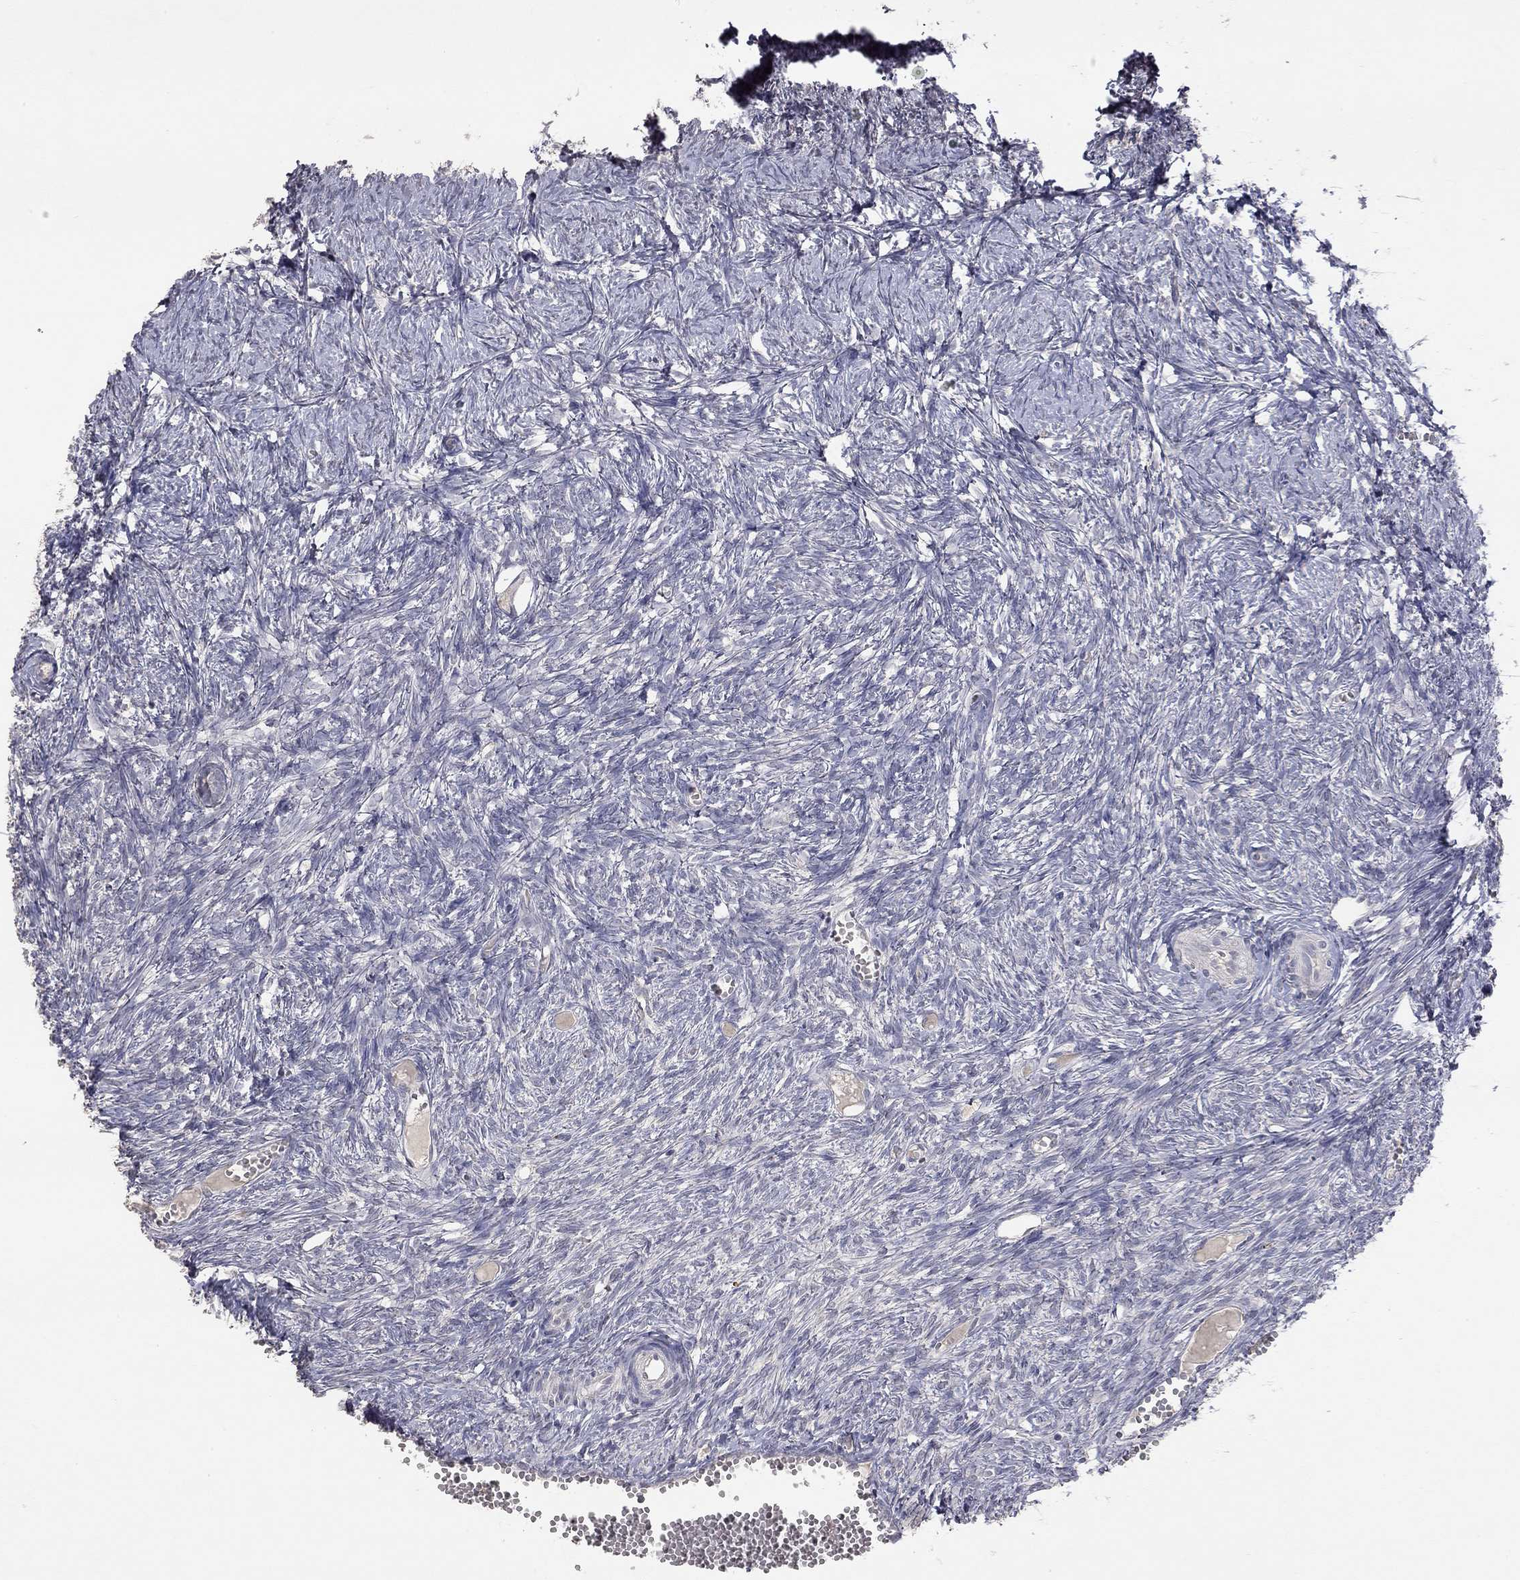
{"staining": {"intensity": "negative", "quantity": "none", "location": "none"}, "tissue": "ovary", "cell_type": "Ovarian stroma cells", "image_type": "normal", "snomed": [{"axis": "morphology", "description": "Normal tissue, NOS"}, {"axis": "topography", "description": "Ovary"}], "caption": "Protein analysis of unremarkable ovary shows no significant staining in ovarian stroma cells.", "gene": "SYT12", "patient": {"sex": "female", "age": 43}}